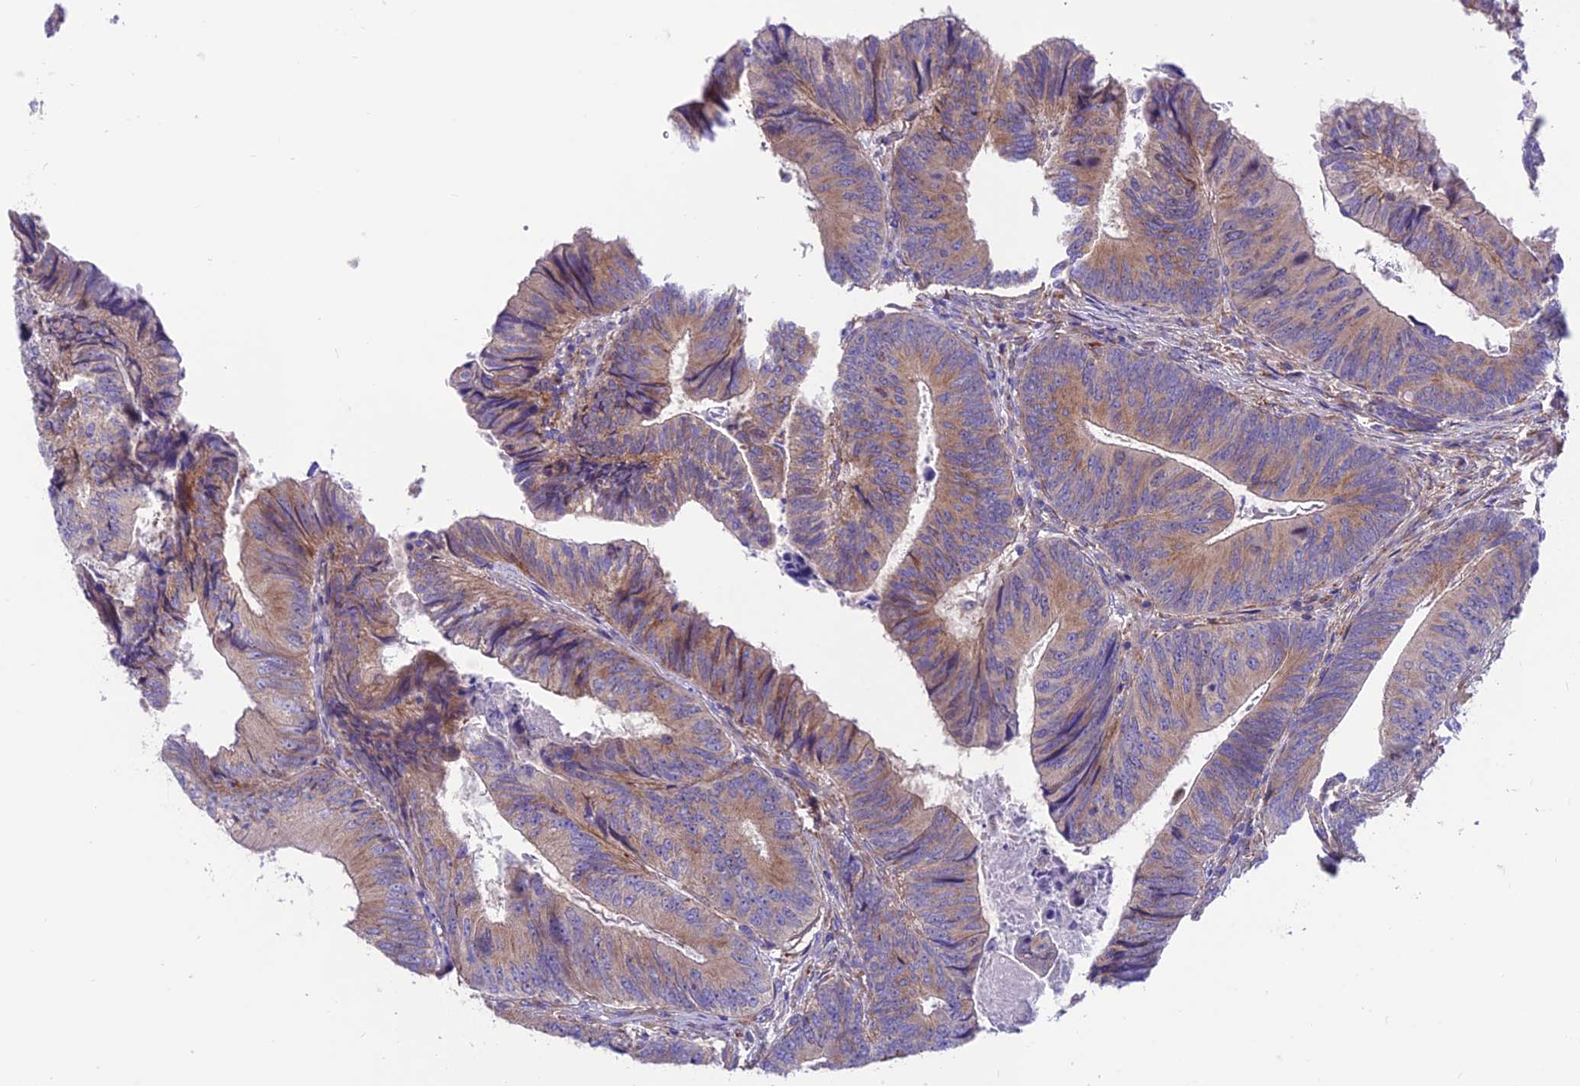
{"staining": {"intensity": "moderate", "quantity": ">75%", "location": "cytoplasmic/membranous"}, "tissue": "colorectal cancer", "cell_type": "Tumor cells", "image_type": "cancer", "snomed": [{"axis": "morphology", "description": "Adenocarcinoma, NOS"}, {"axis": "topography", "description": "Colon"}], "caption": "Adenocarcinoma (colorectal) stained for a protein (brown) displays moderate cytoplasmic/membranous positive staining in approximately >75% of tumor cells.", "gene": "VPS16", "patient": {"sex": "female", "age": 67}}